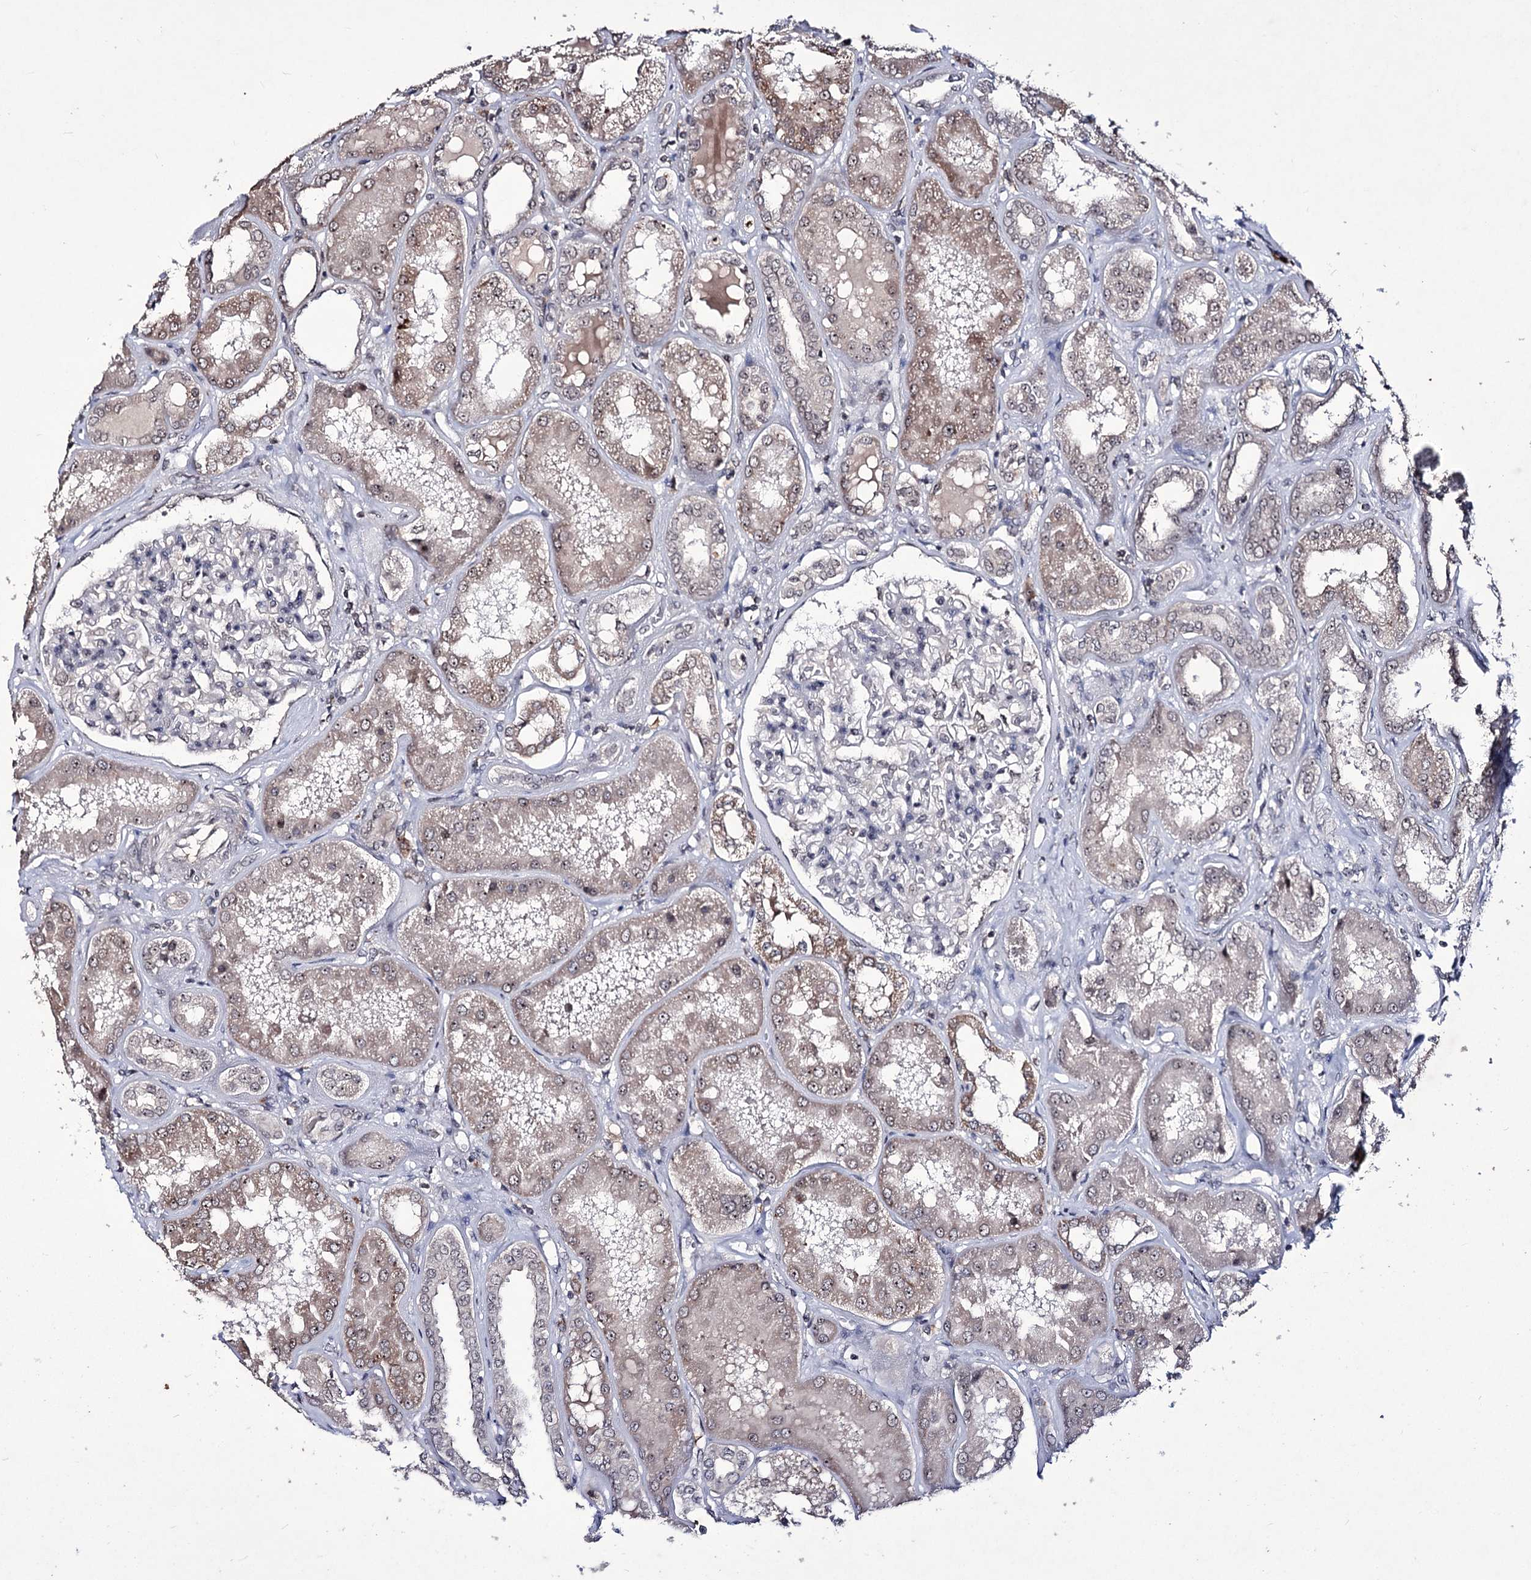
{"staining": {"intensity": "weak", "quantity": "25%-75%", "location": "nuclear"}, "tissue": "kidney", "cell_type": "Cells in glomeruli", "image_type": "normal", "snomed": [{"axis": "morphology", "description": "Normal tissue, NOS"}, {"axis": "topography", "description": "Kidney"}], "caption": "The immunohistochemical stain labels weak nuclear expression in cells in glomeruli of benign kidney. (brown staining indicates protein expression, while blue staining denotes nuclei).", "gene": "VGLL4", "patient": {"sex": "female", "age": 56}}